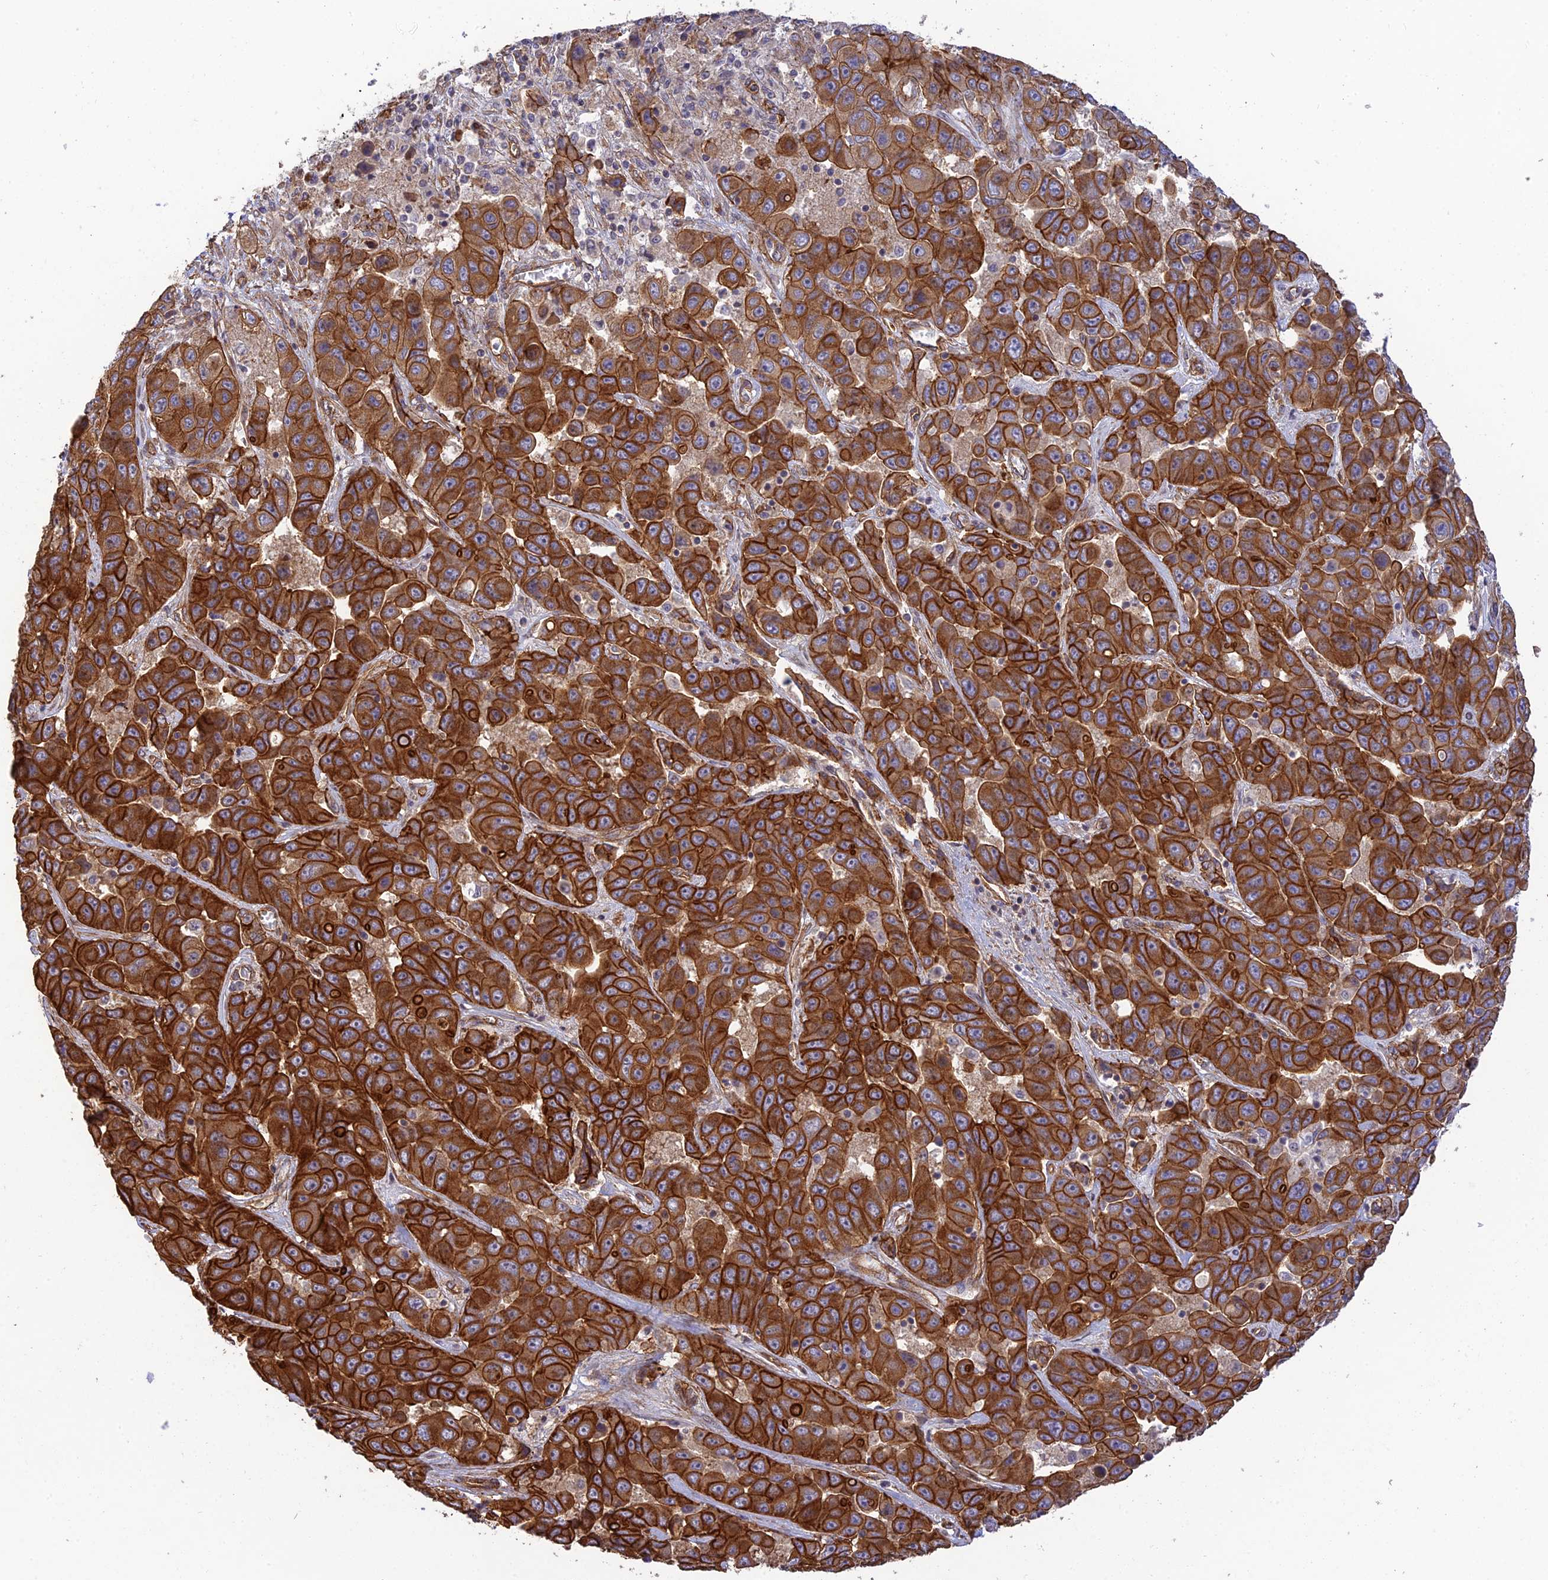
{"staining": {"intensity": "strong", "quantity": ">75%", "location": "cytoplasmic/membranous"}, "tissue": "liver cancer", "cell_type": "Tumor cells", "image_type": "cancer", "snomed": [{"axis": "morphology", "description": "Cholangiocarcinoma"}, {"axis": "topography", "description": "Liver"}], "caption": "IHC staining of liver cancer (cholangiocarcinoma), which reveals high levels of strong cytoplasmic/membranous expression in about >75% of tumor cells indicating strong cytoplasmic/membranous protein positivity. The staining was performed using DAB (3,3'-diaminobenzidine) (brown) for protein detection and nuclei were counterstained in hematoxylin (blue).", "gene": "HOMER2", "patient": {"sex": "female", "age": 52}}